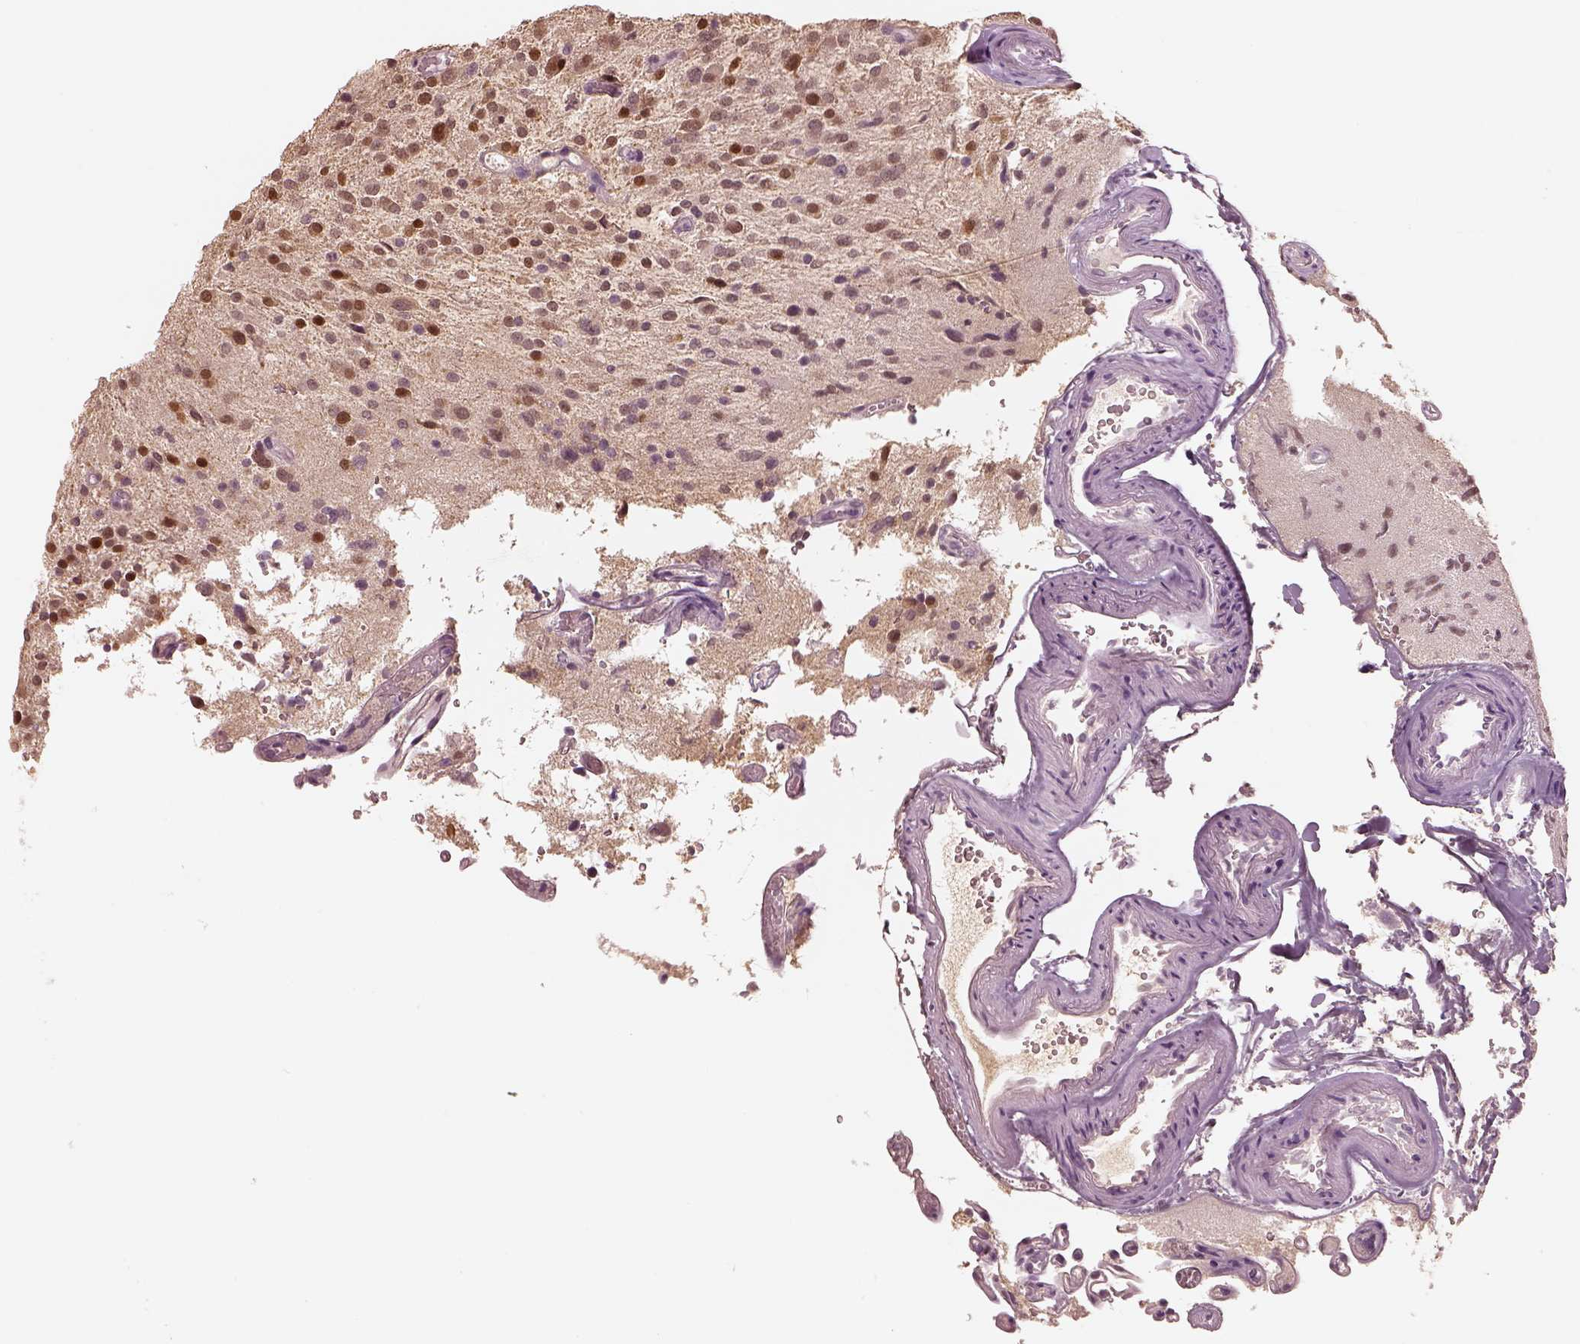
{"staining": {"intensity": "moderate", "quantity": "25%-75%", "location": "cytoplasmic/membranous,nuclear"}, "tissue": "glioma", "cell_type": "Tumor cells", "image_type": "cancer", "snomed": [{"axis": "morphology", "description": "Glioma, malignant, Low grade"}, {"axis": "topography", "description": "Brain"}], "caption": "This photomicrograph demonstrates IHC staining of human low-grade glioma (malignant), with medium moderate cytoplasmic/membranous and nuclear positivity in about 25%-75% of tumor cells.", "gene": "EGR4", "patient": {"sex": "male", "age": 43}}